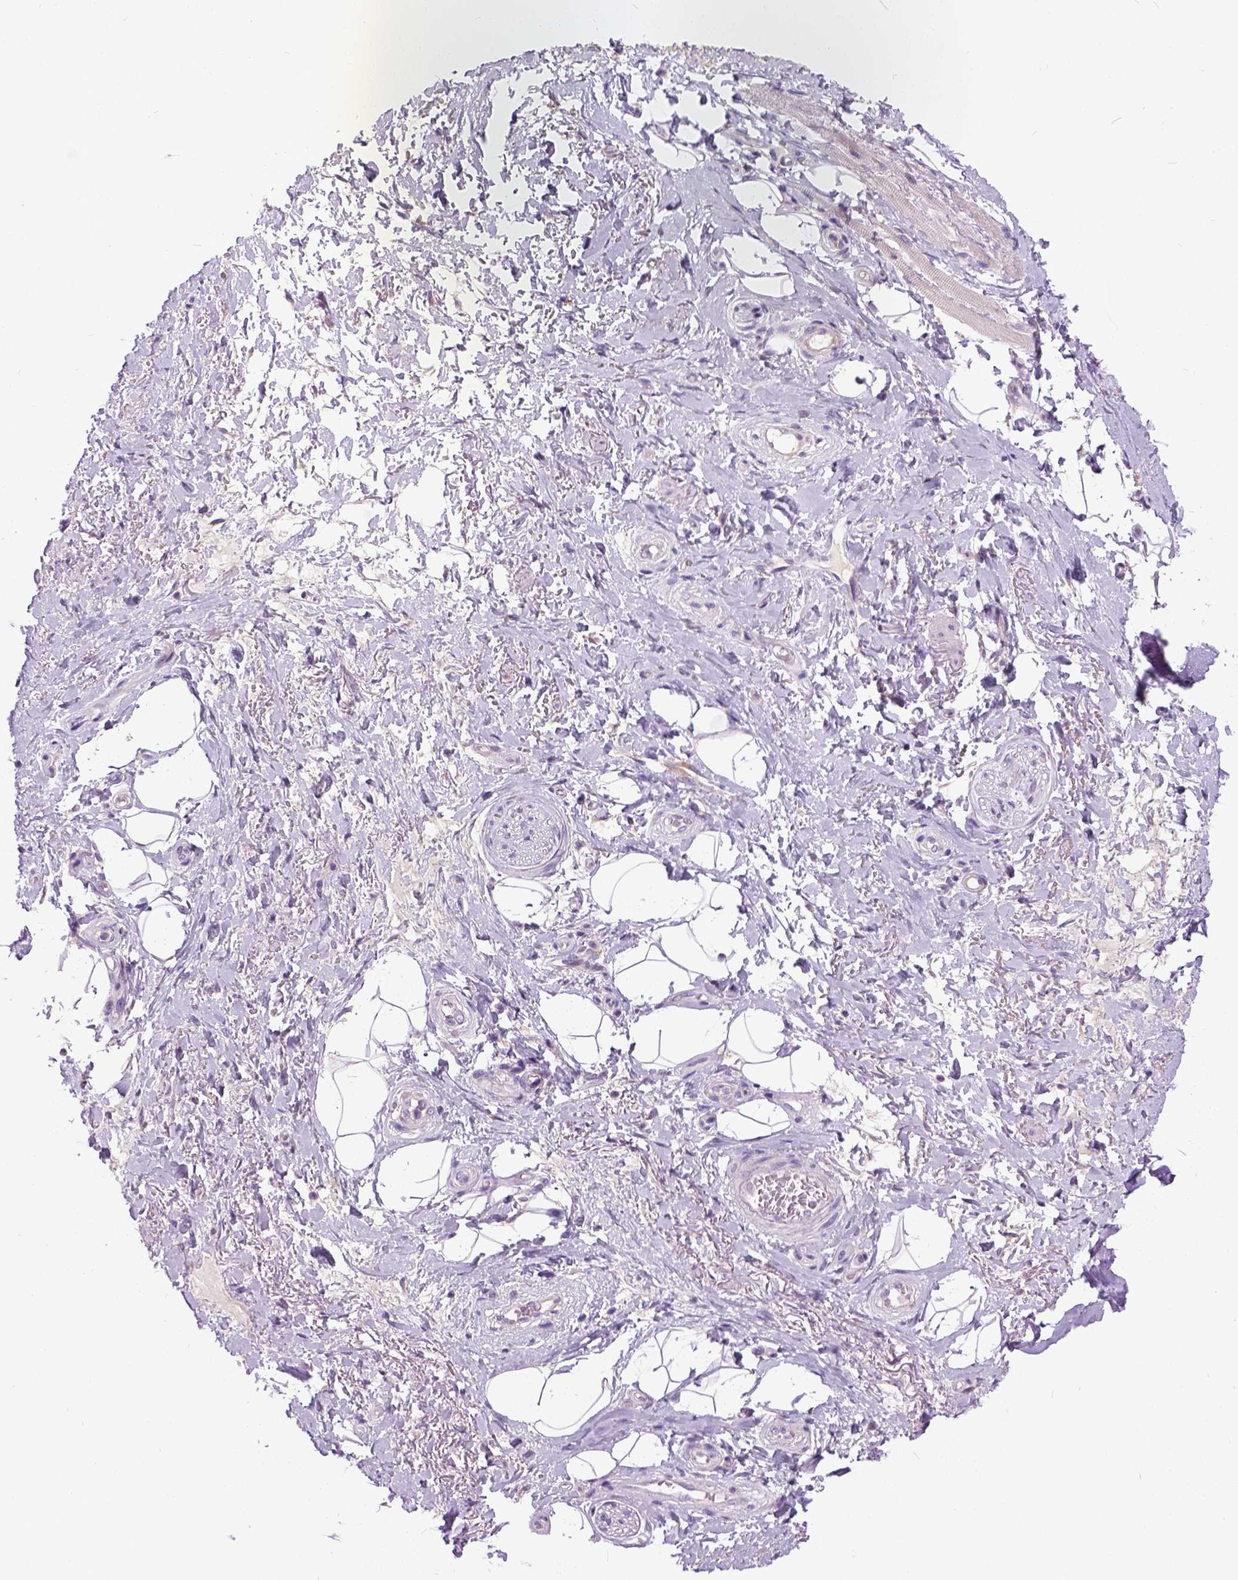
{"staining": {"intensity": "negative", "quantity": "none", "location": "none"}, "tissue": "adipose tissue", "cell_type": "Adipocytes", "image_type": "normal", "snomed": [{"axis": "morphology", "description": "Normal tissue, NOS"}, {"axis": "topography", "description": "Anal"}, {"axis": "topography", "description": "Peripheral nerve tissue"}], "caption": "DAB (3,3'-diaminobenzidine) immunohistochemical staining of benign adipose tissue displays no significant staining in adipocytes.", "gene": "NEK5", "patient": {"sex": "male", "age": 53}}